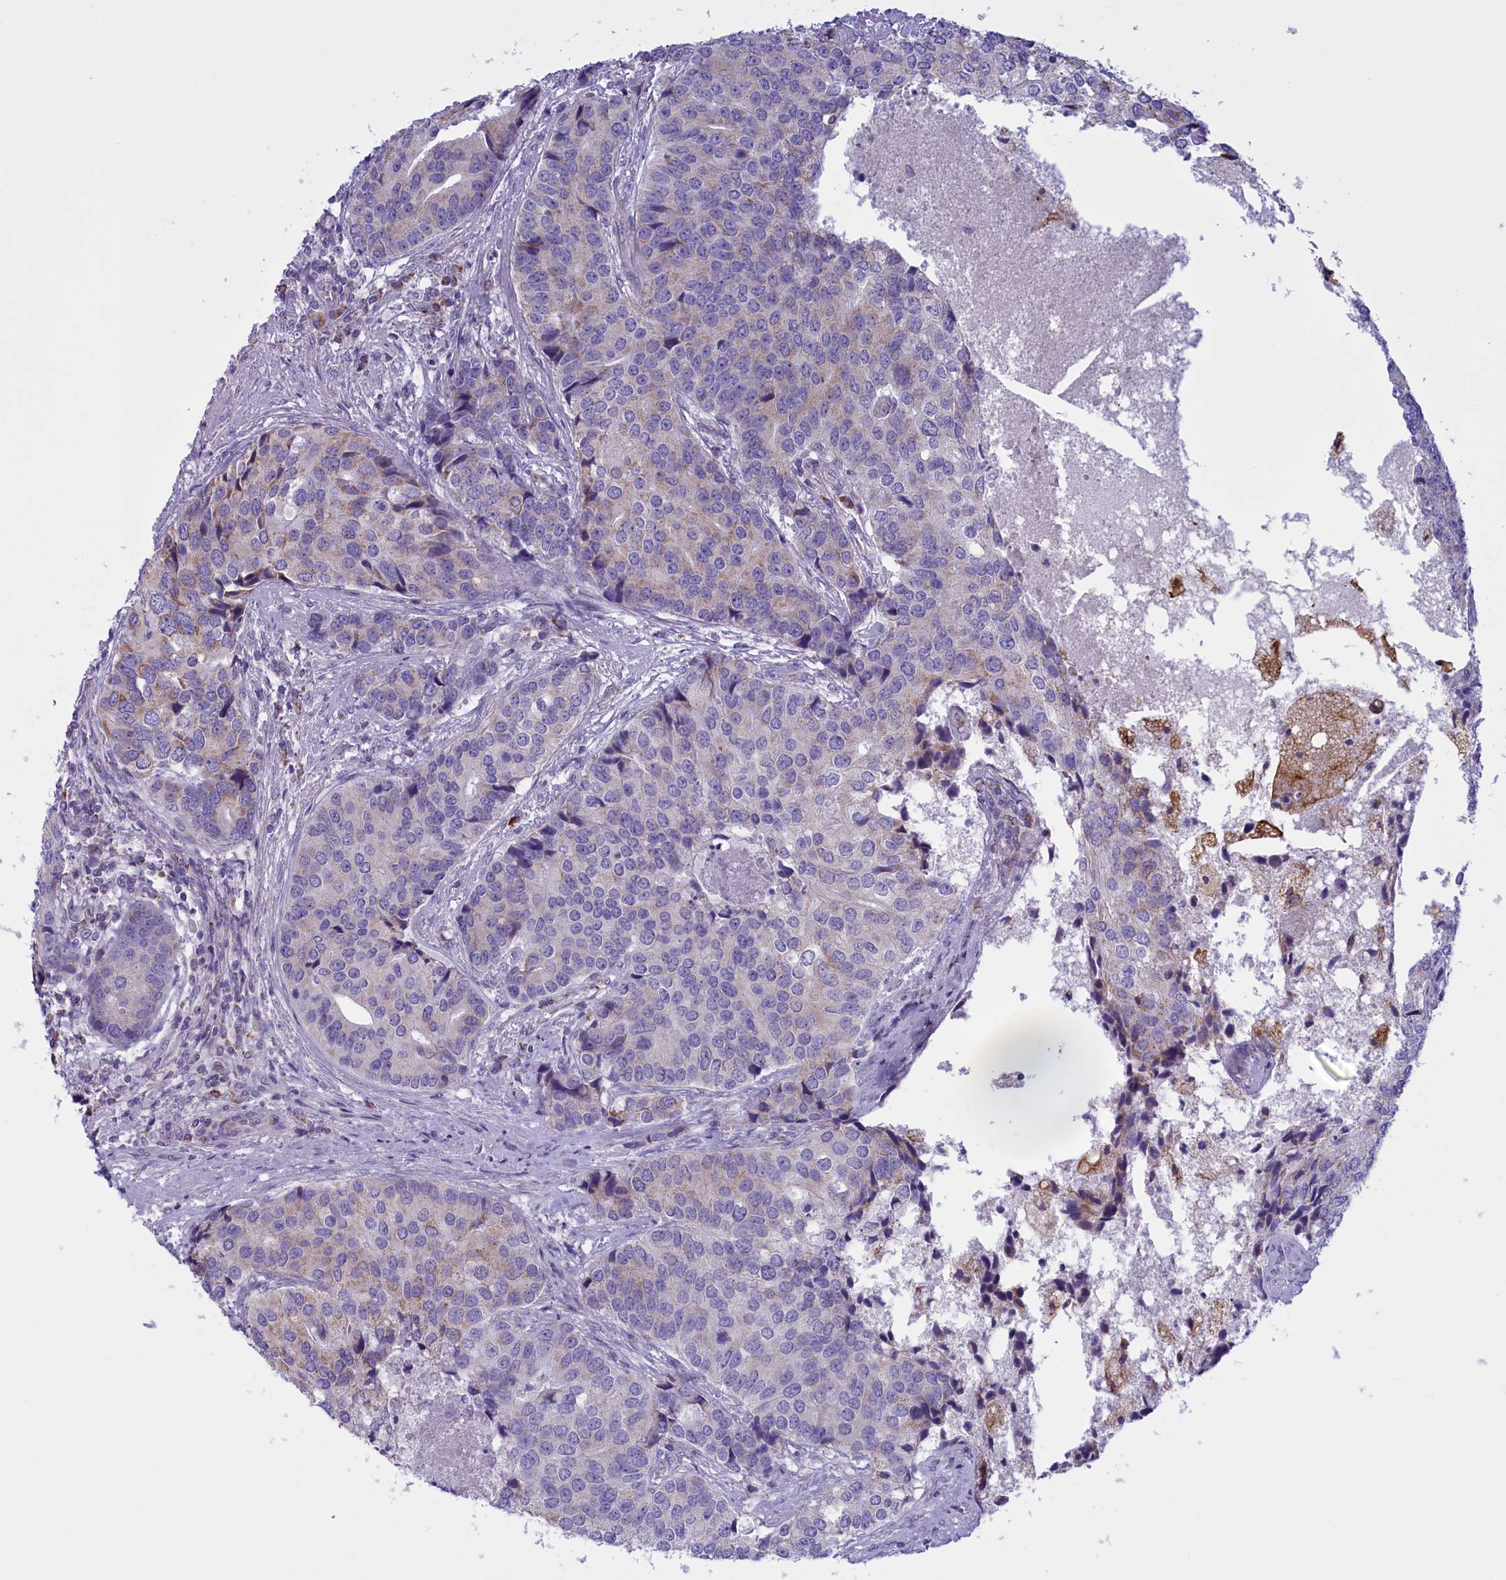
{"staining": {"intensity": "moderate", "quantity": "<25%", "location": "cytoplasmic/membranous"}, "tissue": "prostate cancer", "cell_type": "Tumor cells", "image_type": "cancer", "snomed": [{"axis": "morphology", "description": "Adenocarcinoma, High grade"}, {"axis": "topography", "description": "Prostate"}], "caption": "Protein expression analysis of human prostate high-grade adenocarcinoma reveals moderate cytoplasmic/membranous staining in about <25% of tumor cells.", "gene": "FAM149B1", "patient": {"sex": "male", "age": 62}}